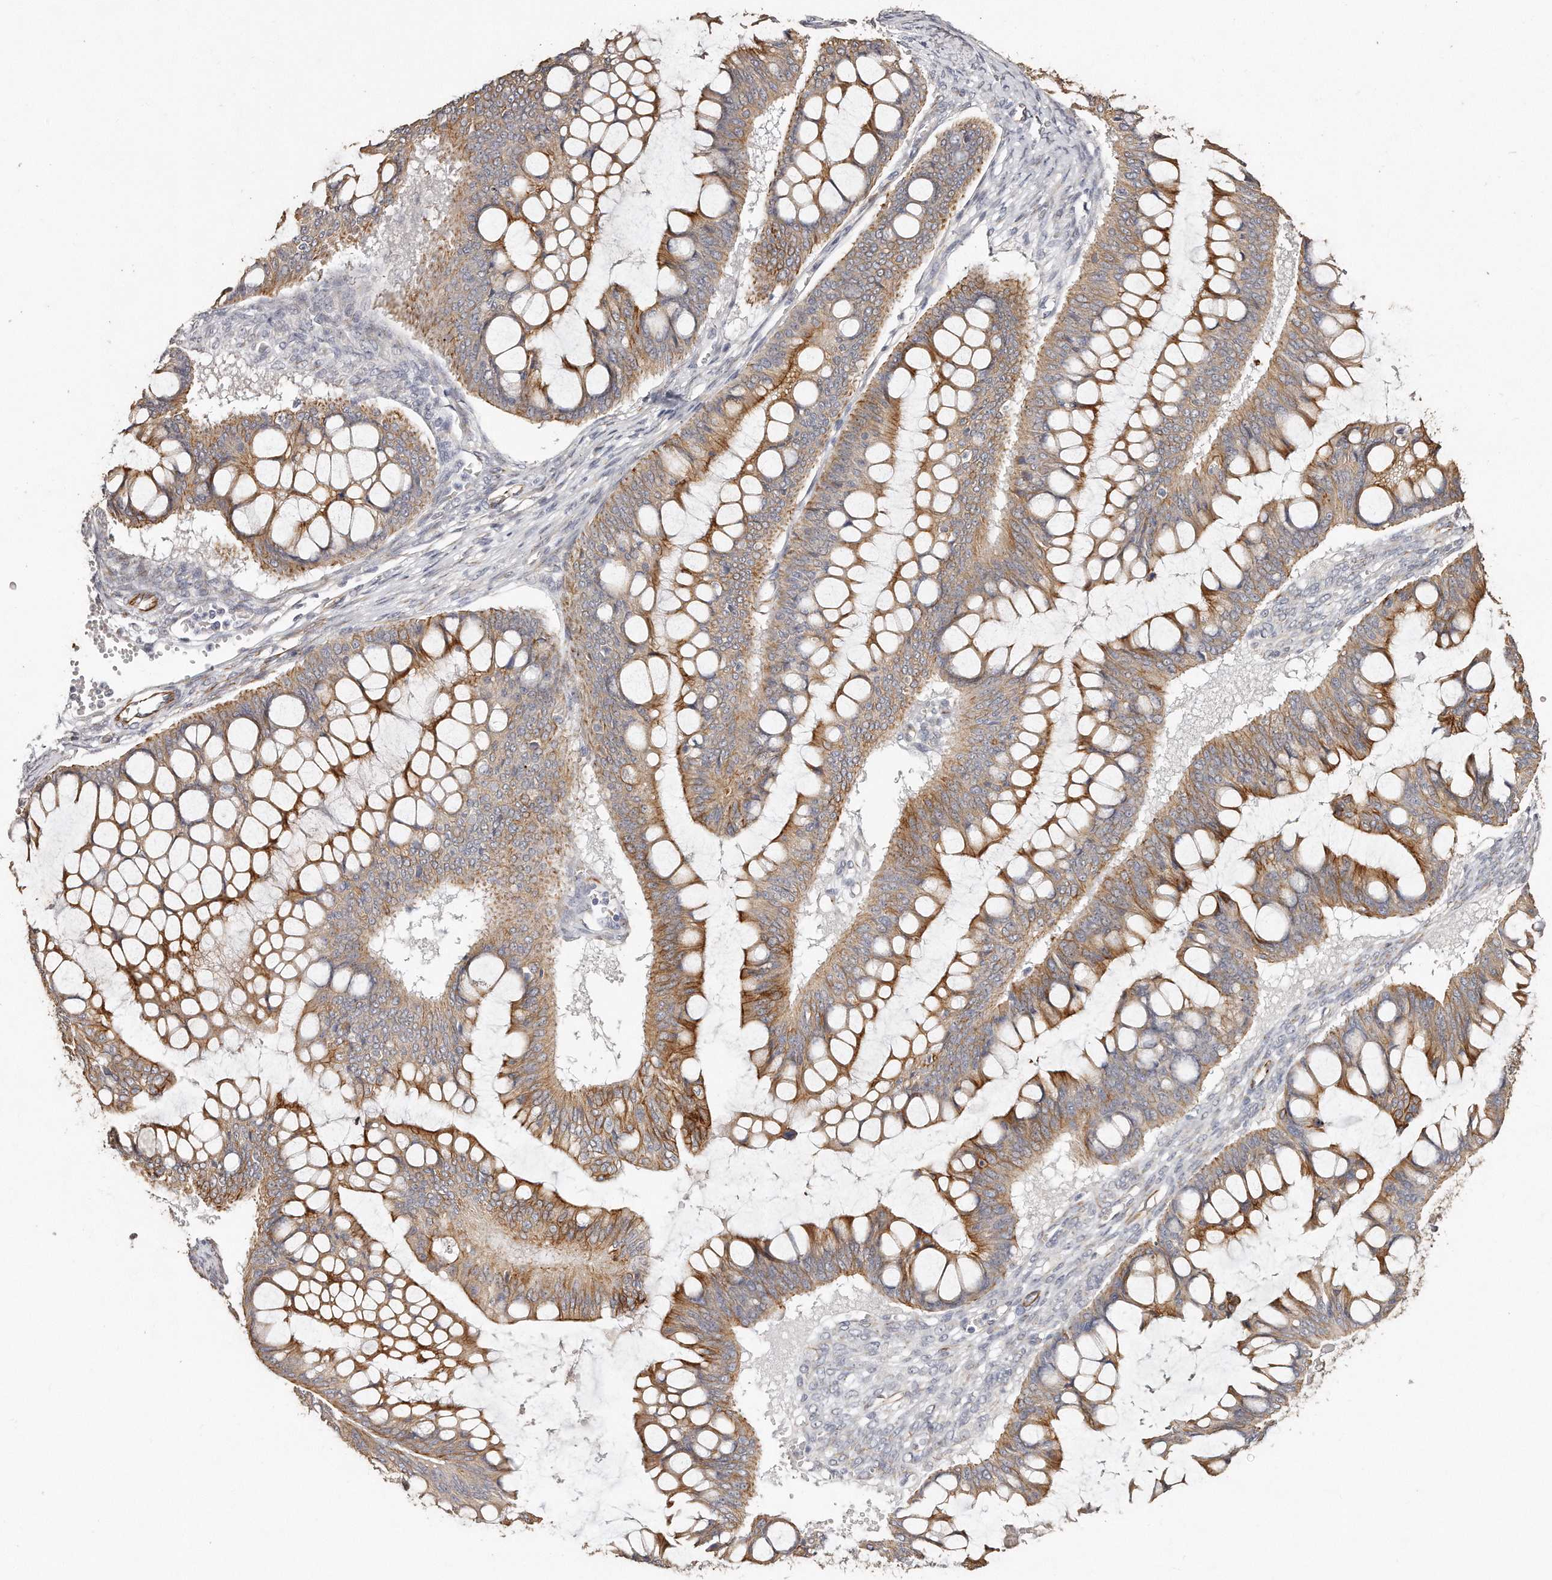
{"staining": {"intensity": "moderate", "quantity": ">75%", "location": "cytoplasmic/membranous"}, "tissue": "ovarian cancer", "cell_type": "Tumor cells", "image_type": "cancer", "snomed": [{"axis": "morphology", "description": "Cystadenocarcinoma, mucinous, NOS"}, {"axis": "topography", "description": "Ovary"}], "caption": "IHC image of human ovarian cancer (mucinous cystadenocarcinoma) stained for a protein (brown), which displays medium levels of moderate cytoplasmic/membranous positivity in about >75% of tumor cells.", "gene": "ZYG11A", "patient": {"sex": "female", "age": 73}}